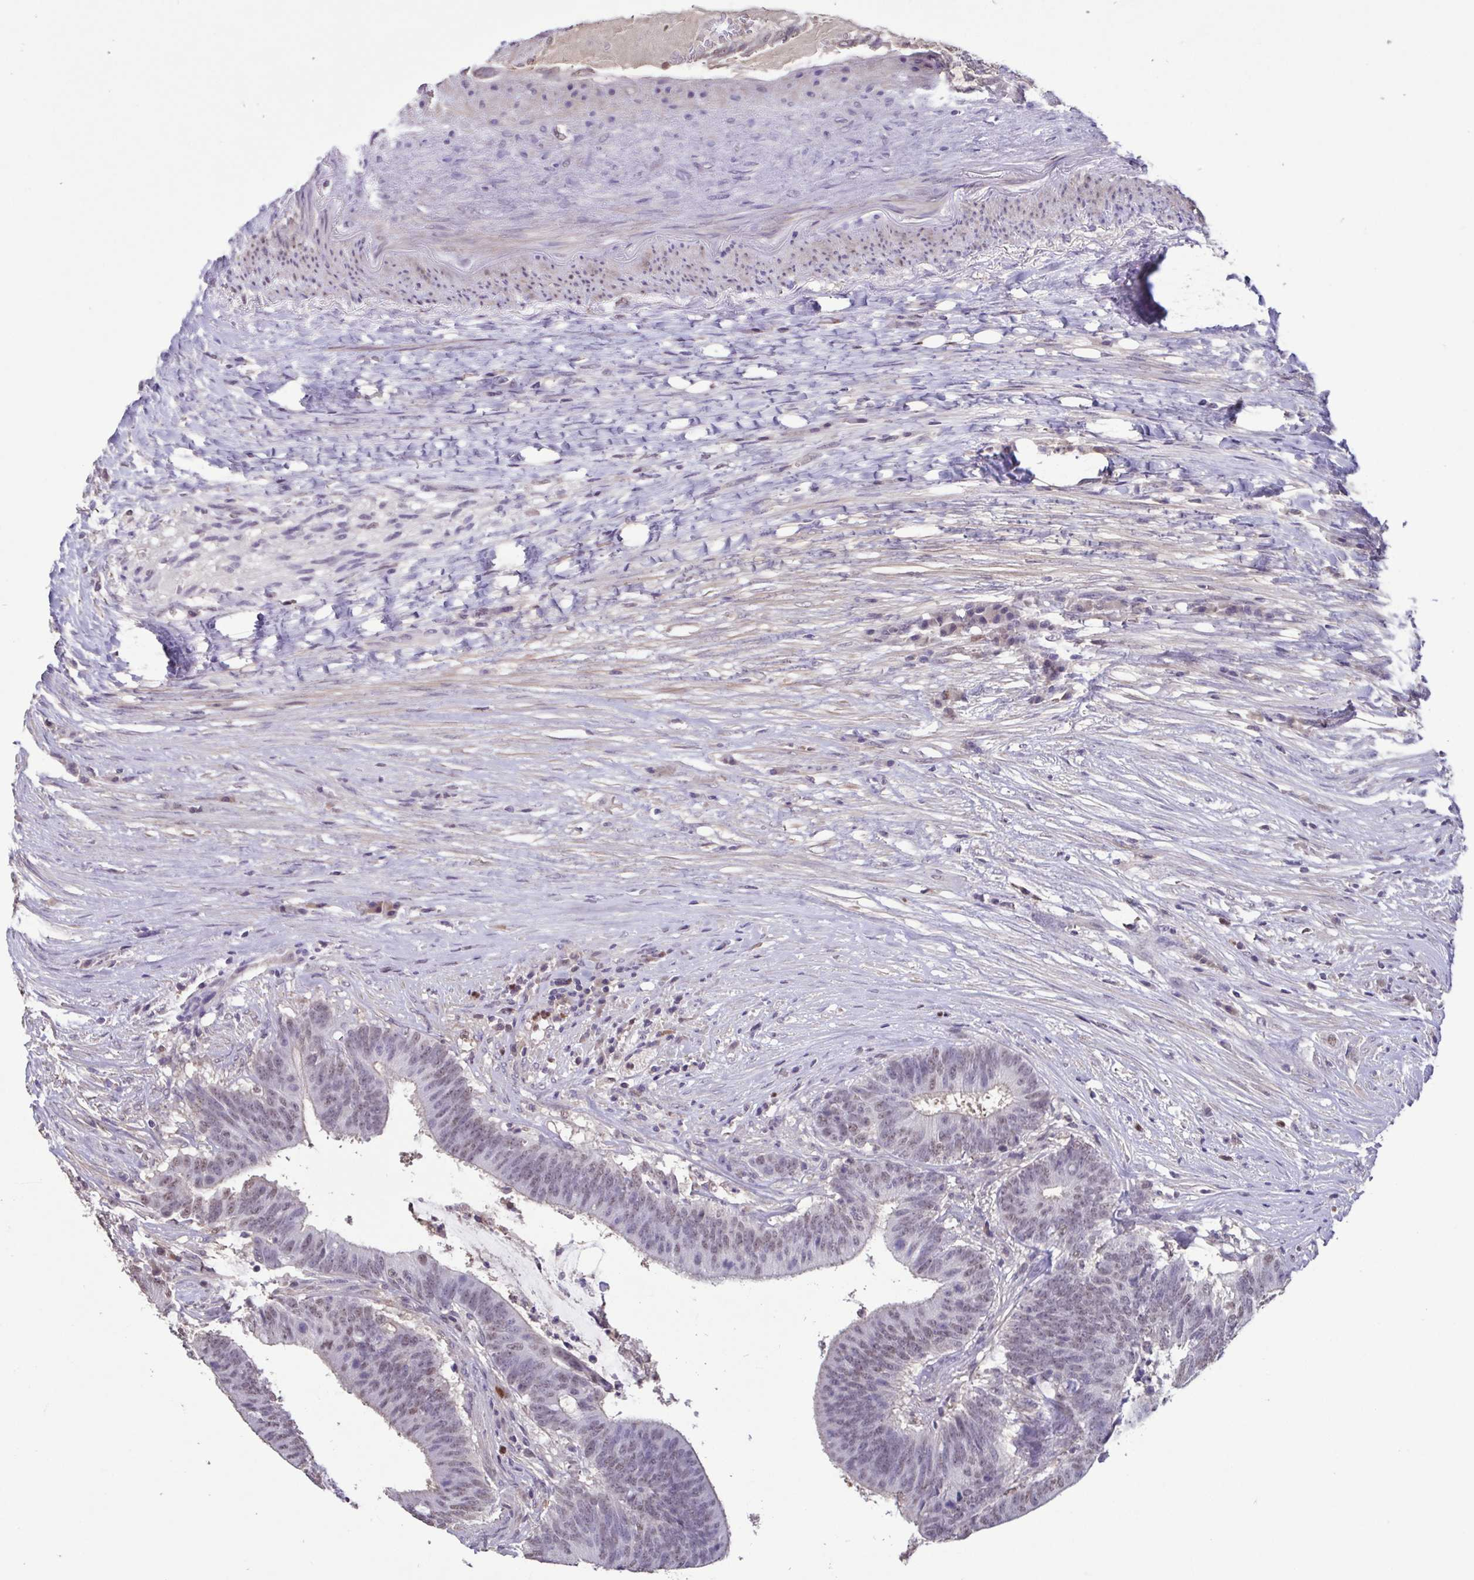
{"staining": {"intensity": "weak", "quantity": "25%-75%", "location": "nuclear"}, "tissue": "colorectal cancer", "cell_type": "Tumor cells", "image_type": "cancer", "snomed": [{"axis": "morphology", "description": "Adenocarcinoma, NOS"}, {"axis": "topography", "description": "Colon"}], "caption": "This micrograph exhibits adenocarcinoma (colorectal) stained with immunohistochemistry to label a protein in brown. The nuclear of tumor cells show weak positivity for the protein. Nuclei are counter-stained blue.", "gene": "ACTRT3", "patient": {"sex": "female", "age": 43}}